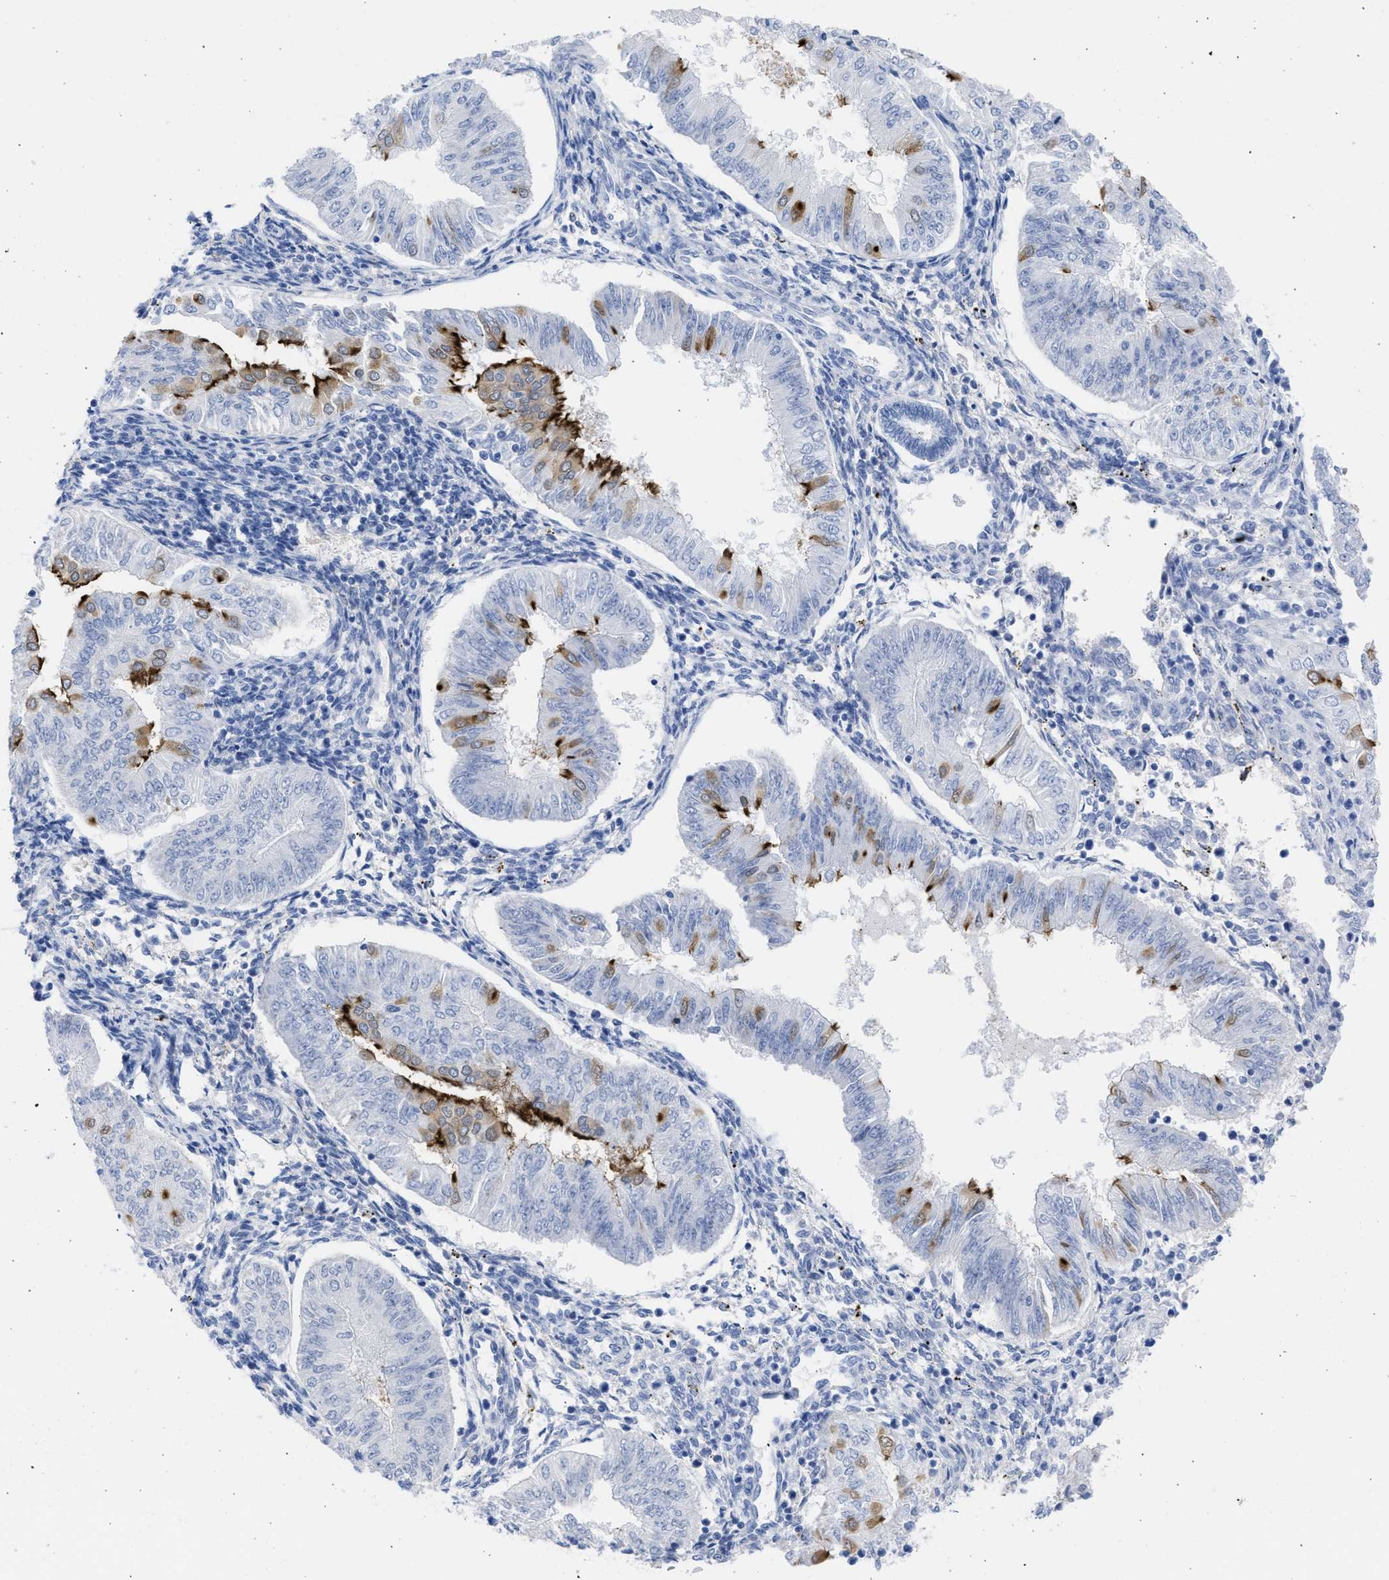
{"staining": {"intensity": "strong", "quantity": "<25%", "location": "cytoplasmic/membranous"}, "tissue": "endometrial cancer", "cell_type": "Tumor cells", "image_type": "cancer", "snomed": [{"axis": "morphology", "description": "Normal tissue, NOS"}, {"axis": "morphology", "description": "Adenocarcinoma, NOS"}, {"axis": "topography", "description": "Endometrium"}], "caption": "Immunohistochemistry (DAB) staining of endometrial adenocarcinoma shows strong cytoplasmic/membranous protein positivity in about <25% of tumor cells.", "gene": "RSPH1", "patient": {"sex": "female", "age": 53}}